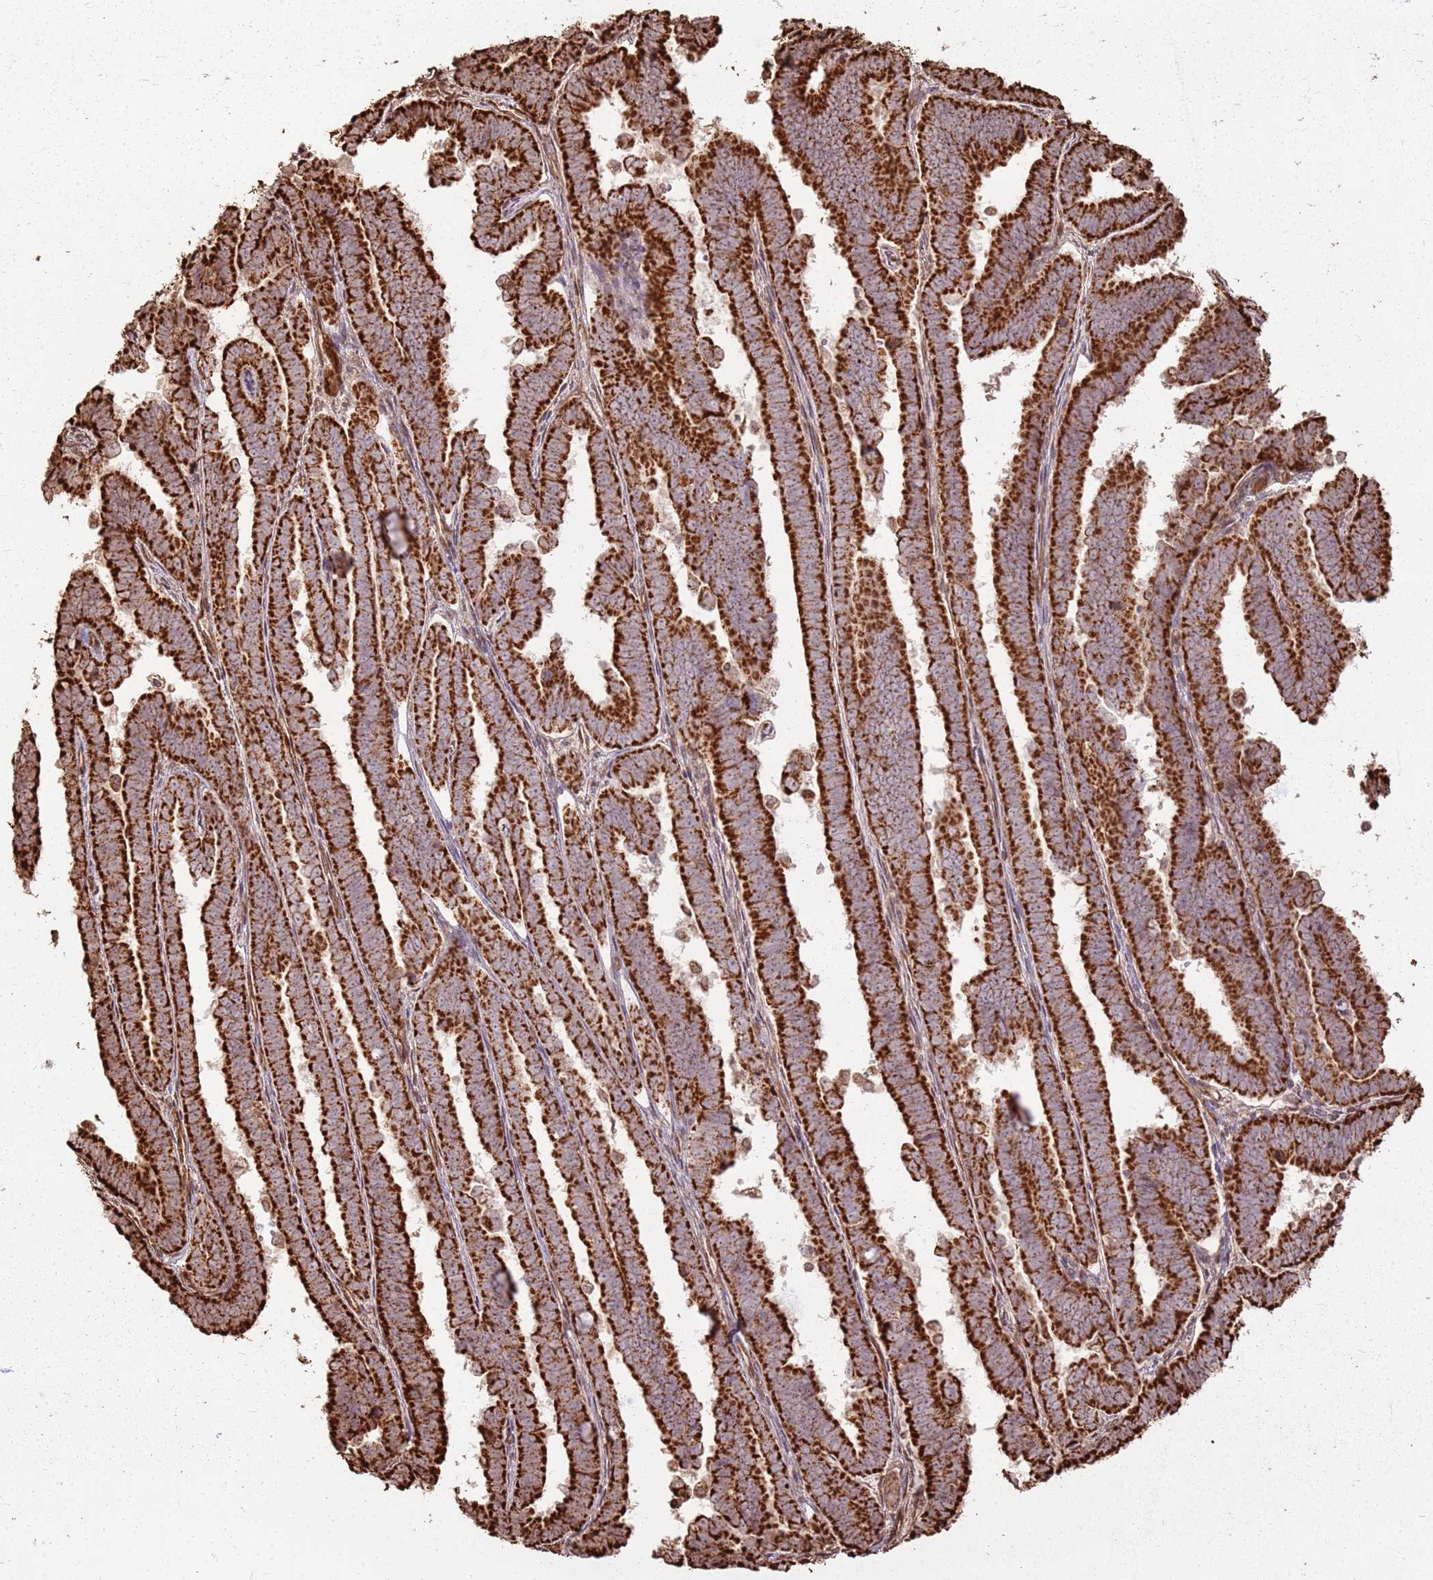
{"staining": {"intensity": "strong", "quantity": ">75%", "location": "cytoplasmic/membranous"}, "tissue": "endometrial cancer", "cell_type": "Tumor cells", "image_type": "cancer", "snomed": [{"axis": "morphology", "description": "Adenocarcinoma, NOS"}, {"axis": "topography", "description": "Endometrium"}], "caption": "Protein analysis of endometrial adenocarcinoma tissue shows strong cytoplasmic/membranous positivity in approximately >75% of tumor cells.", "gene": "DDX59", "patient": {"sex": "female", "age": 75}}